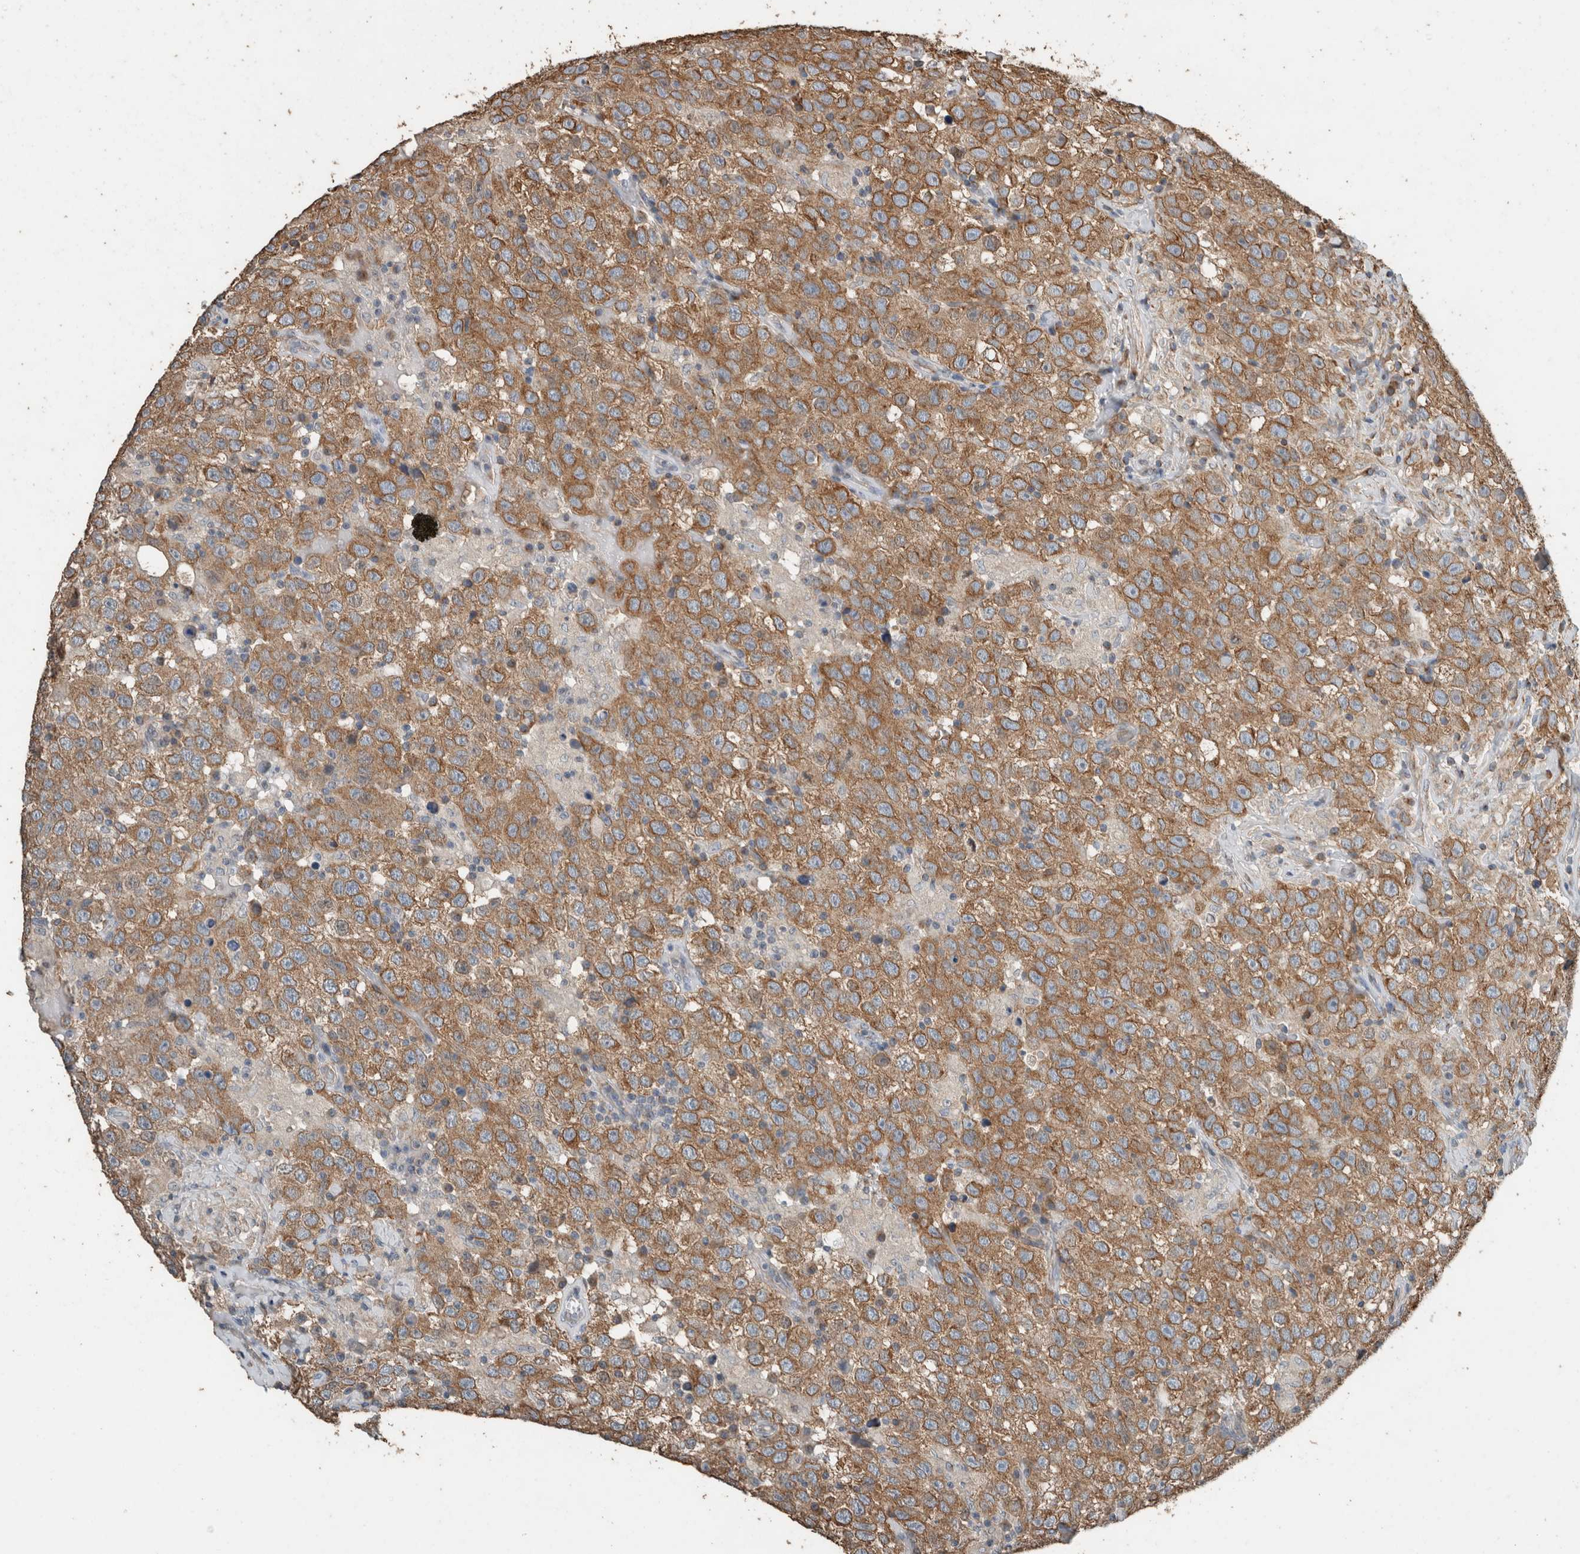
{"staining": {"intensity": "moderate", "quantity": ">75%", "location": "cytoplasmic/membranous"}, "tissue": "testis cancer", "cell_type": "Tumor cells", "image_type": "cancer", "snomed": [{"axis": "morphology", "description": "Seminoma, NOS"}, {"axis": "topography", "description": "Testis"}], "caption": "Testis cancer stained with a protein marker demonstrates moderate staining in tumor cells.", "gene": "ACVR2B", "patient": {"sex": "male", "age": 41}}